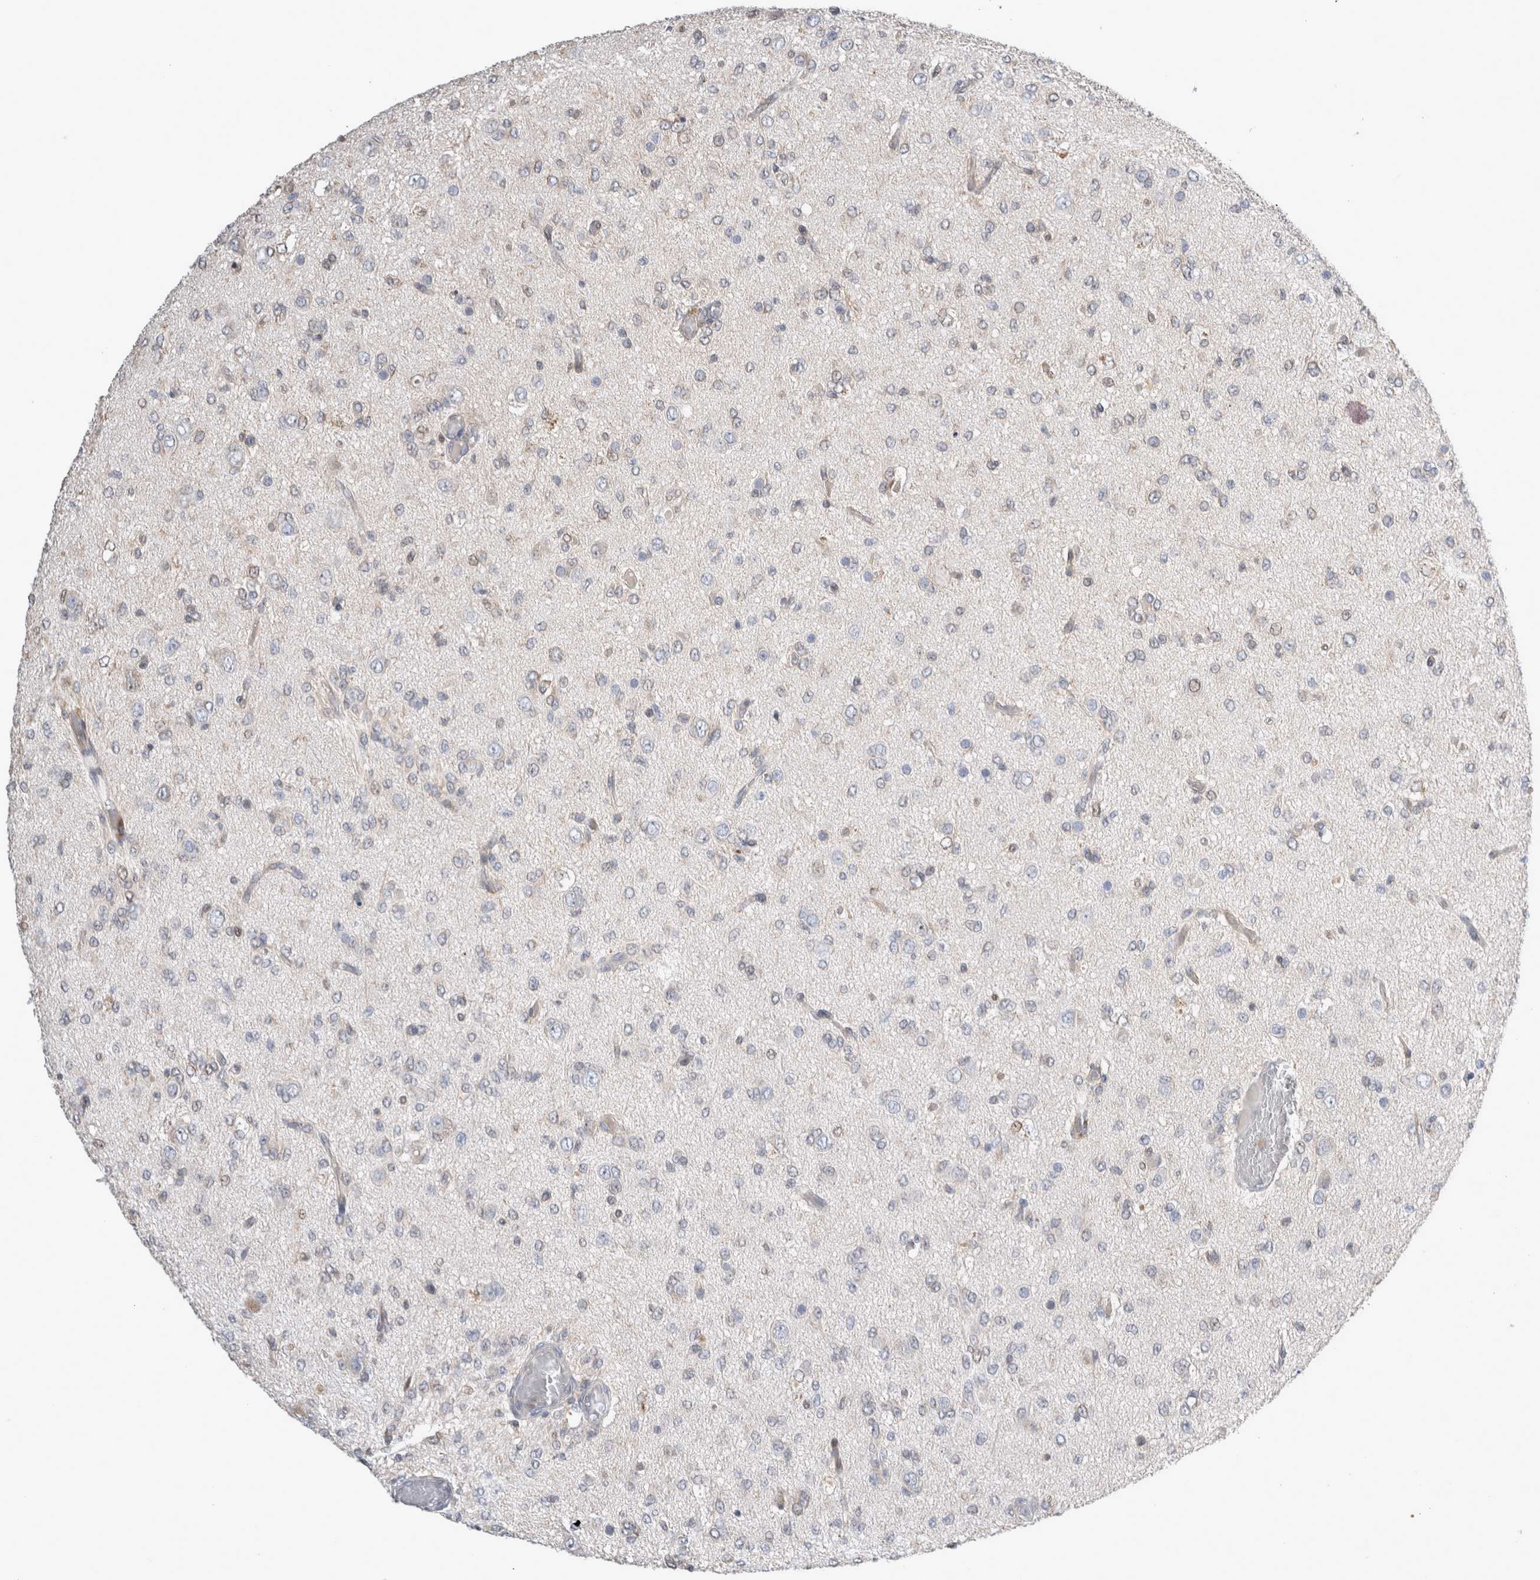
{"staining": {"intensity": "negative", "quantity": "none", "location": "none"}, "tissue": "glioma", "cell_type": "Tumor cells", "image_type": "cancer", "snomed": [{"axis": "morphology", "description": "Glioma, malignant, High grade"}, {"axis": "topography", "description": "Brain"}], "caption": "A high-resolution photomicrograph shows immunohistochemistry (IHC) staining of glioma, which shows no significant positivity in tumor cells. (DAB IHC with hematoxylin counter stain).", "gene": "AGMAT", "patient": {"sex": "female", "age": 59}}